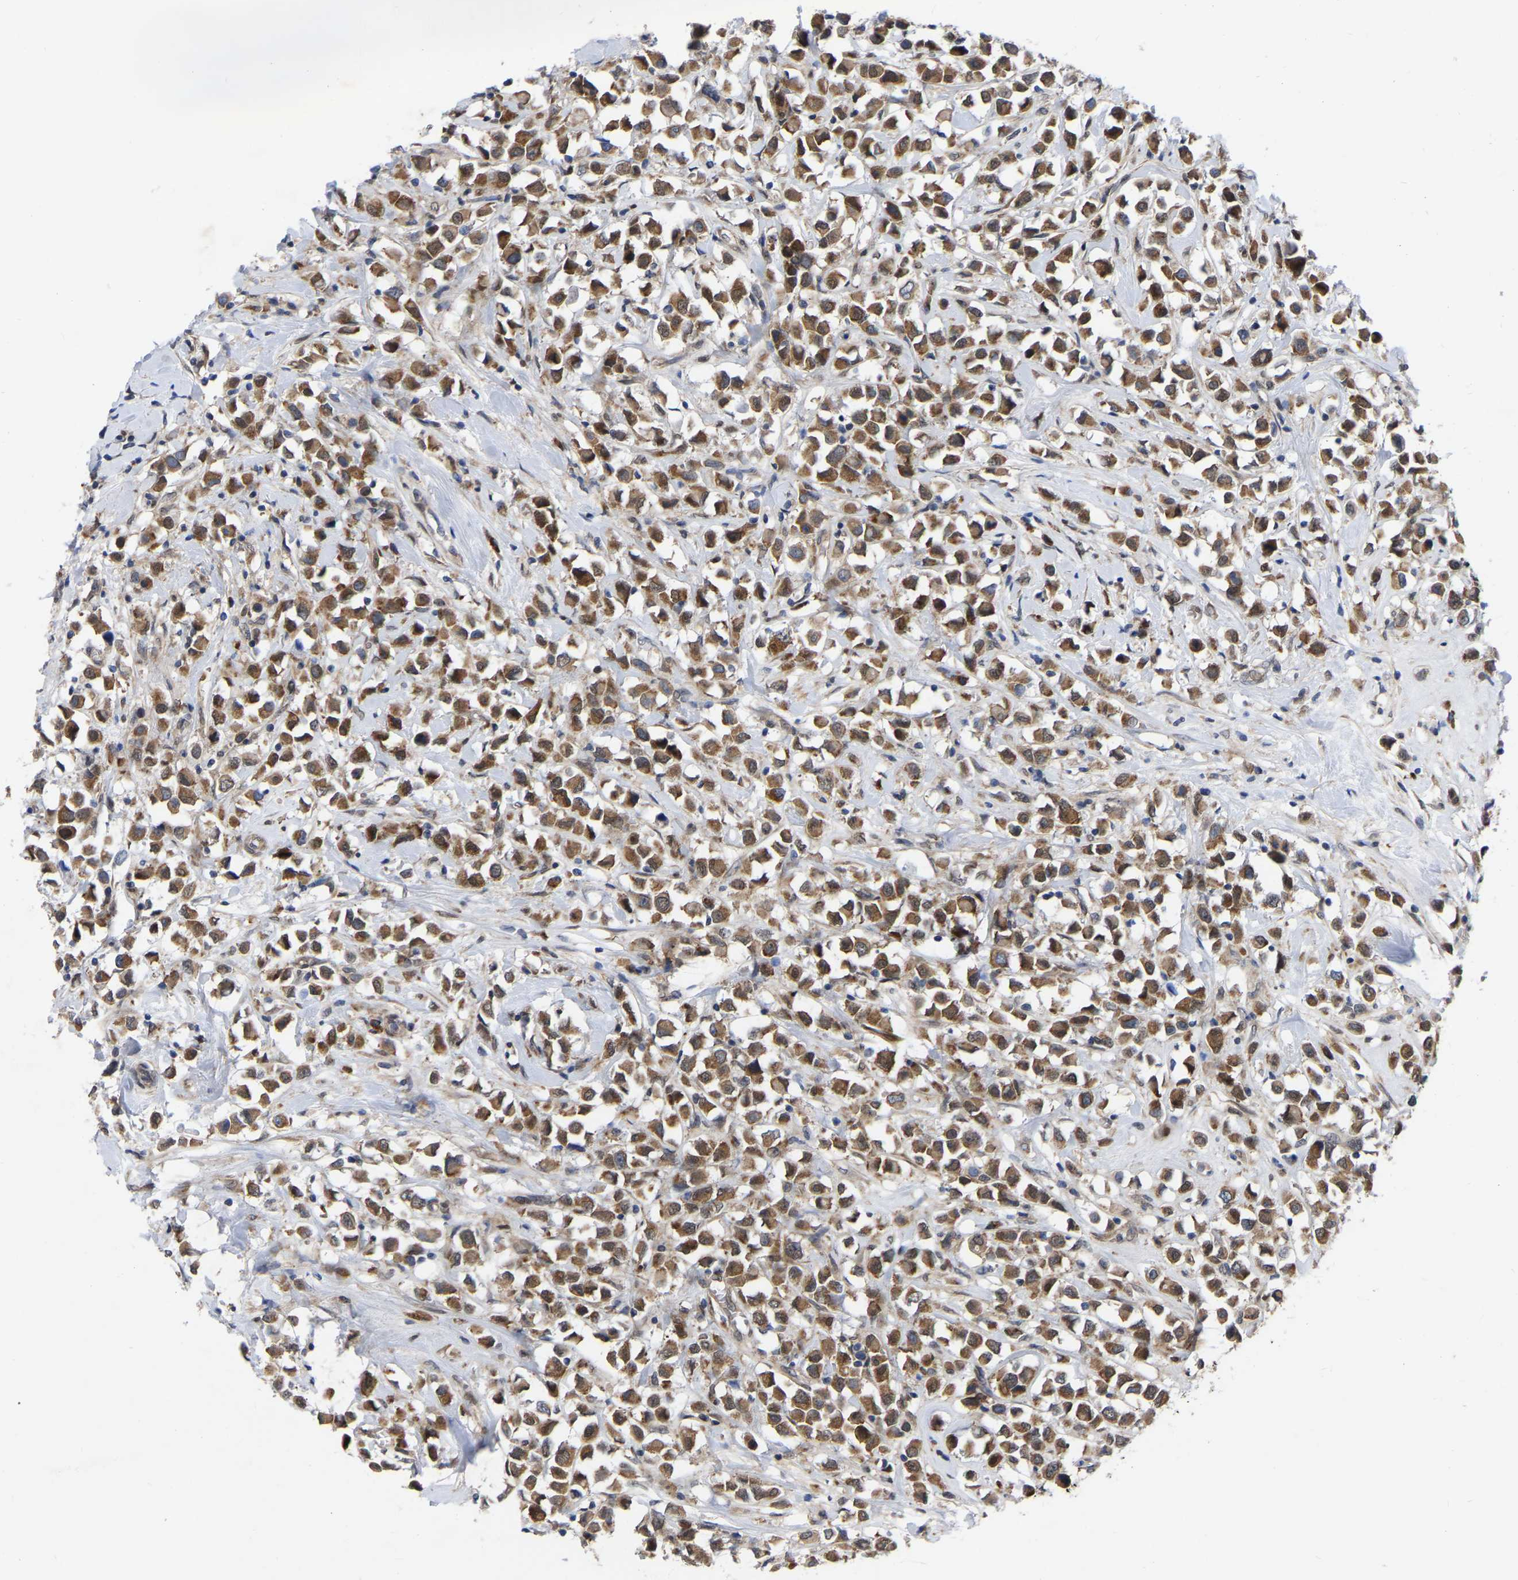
{"staining": {"intensity": "moderate", "quantity": ">75%", "location": "cytoplasmic/membranous"}, "tissue": "breast cancer", "cell_type": "Tumor cells", "image_type": "cancer", "snomed": [{"axis": "morphology", "description": "Duct carcinoma"}, {"axis": "topography", "description": "Breast"}], "caption": "Brown immunohistochemical staining in breast cancer displays moderate cytoplasmic/membranous positivity in about >75% of tumor cells. (DAB (3,3'-diaminobenzidine) IHC with brightfield microscopy, high magnification).", "gene": "UBE4B", "patient": {"sex": "female", "age": 61}}